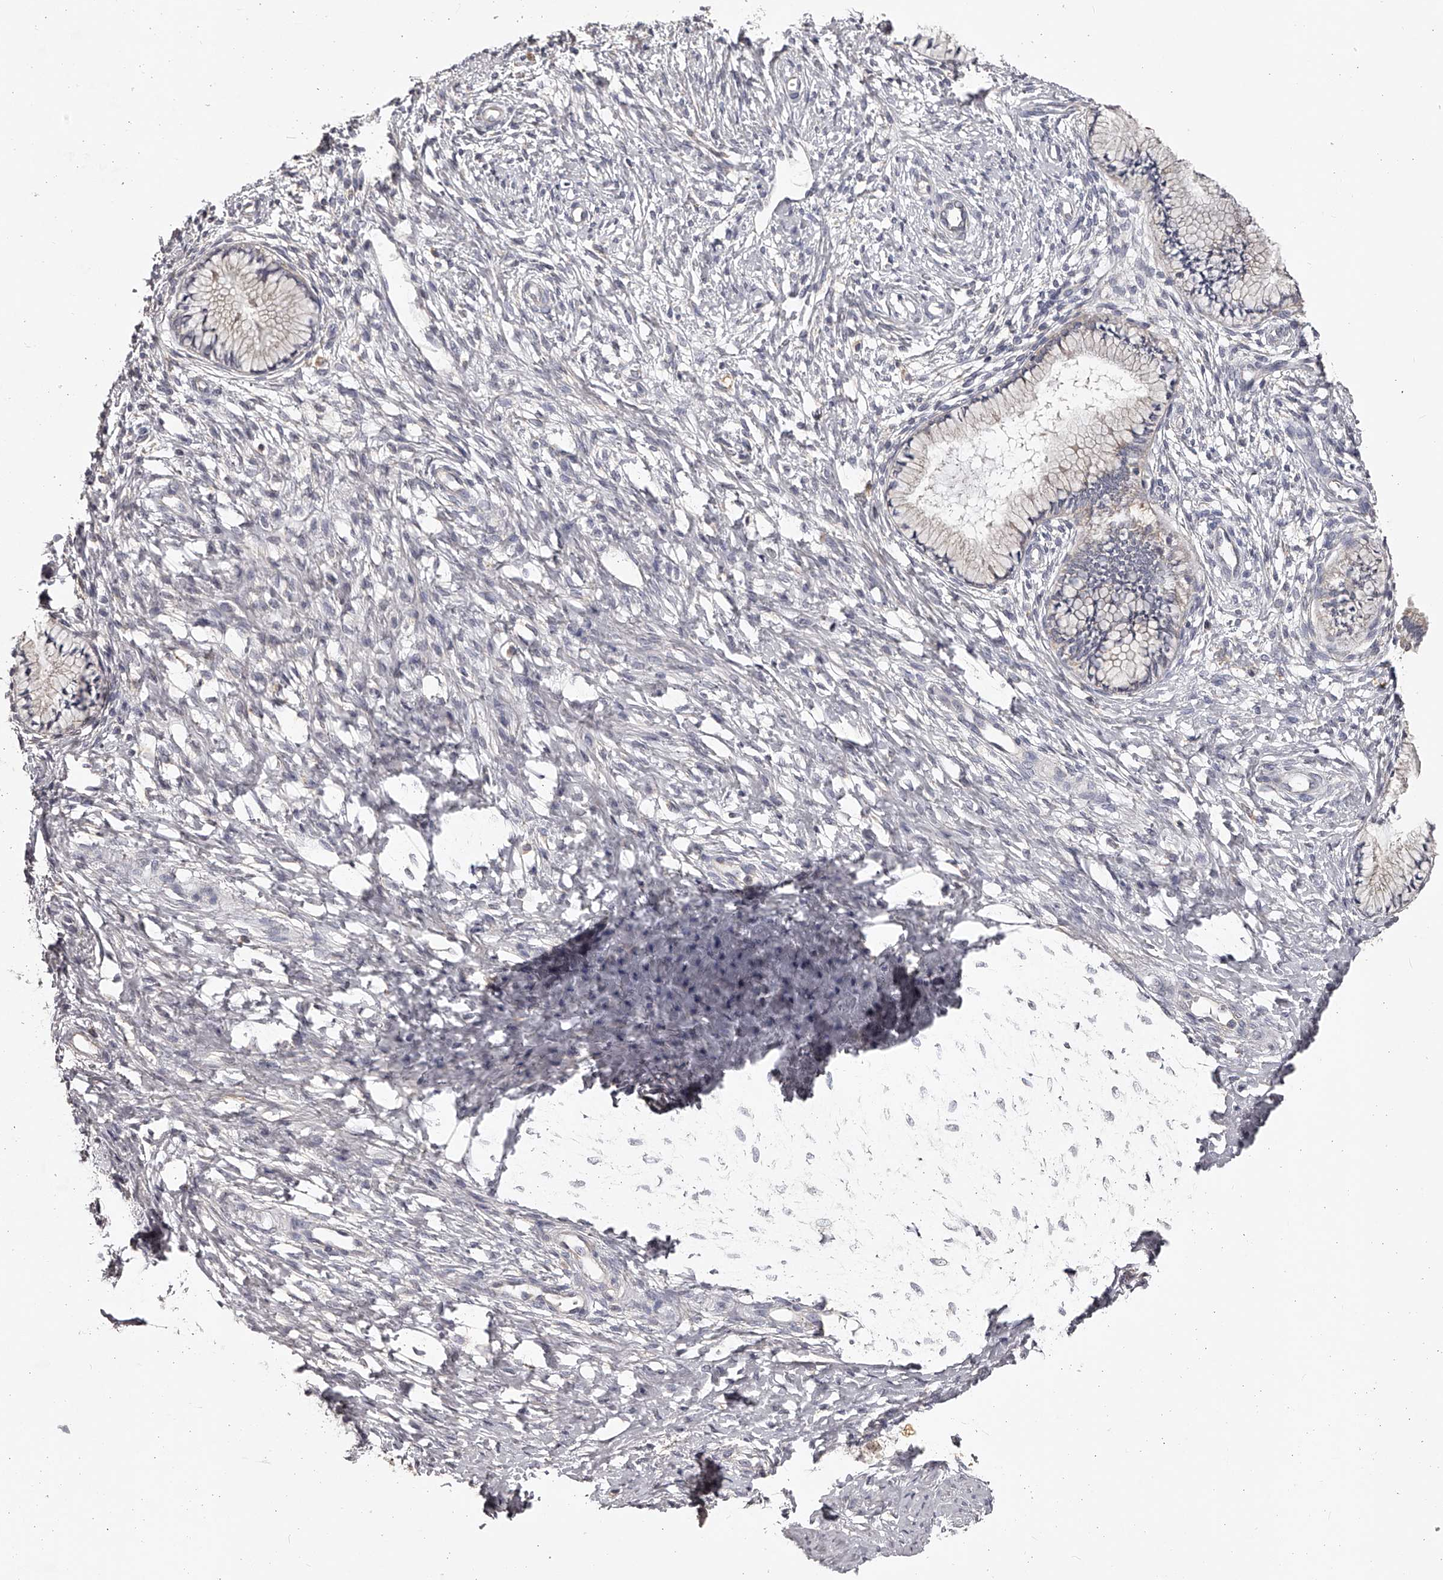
{"staining": {"intensity": "weak", "quantity": "25%-75%", "location": "cytoplasmic/membranous"}, "tissue": "cervix", "cell_type": "Glandular cells", "image_type": "normal", "snomed": [{"axis": "morphology", "description": "Normal tissue, NOS"}, {"axis": "topography", "description": "Cervix"}], "caption": "This is a micrograph of immunohistochemistry staining of unremarkable cervix, which shows weak positivity in the cytoplasmic/membranous of glandular cells.", "gene": "TNN", "patient": {"sex": "female", "age": 36}}